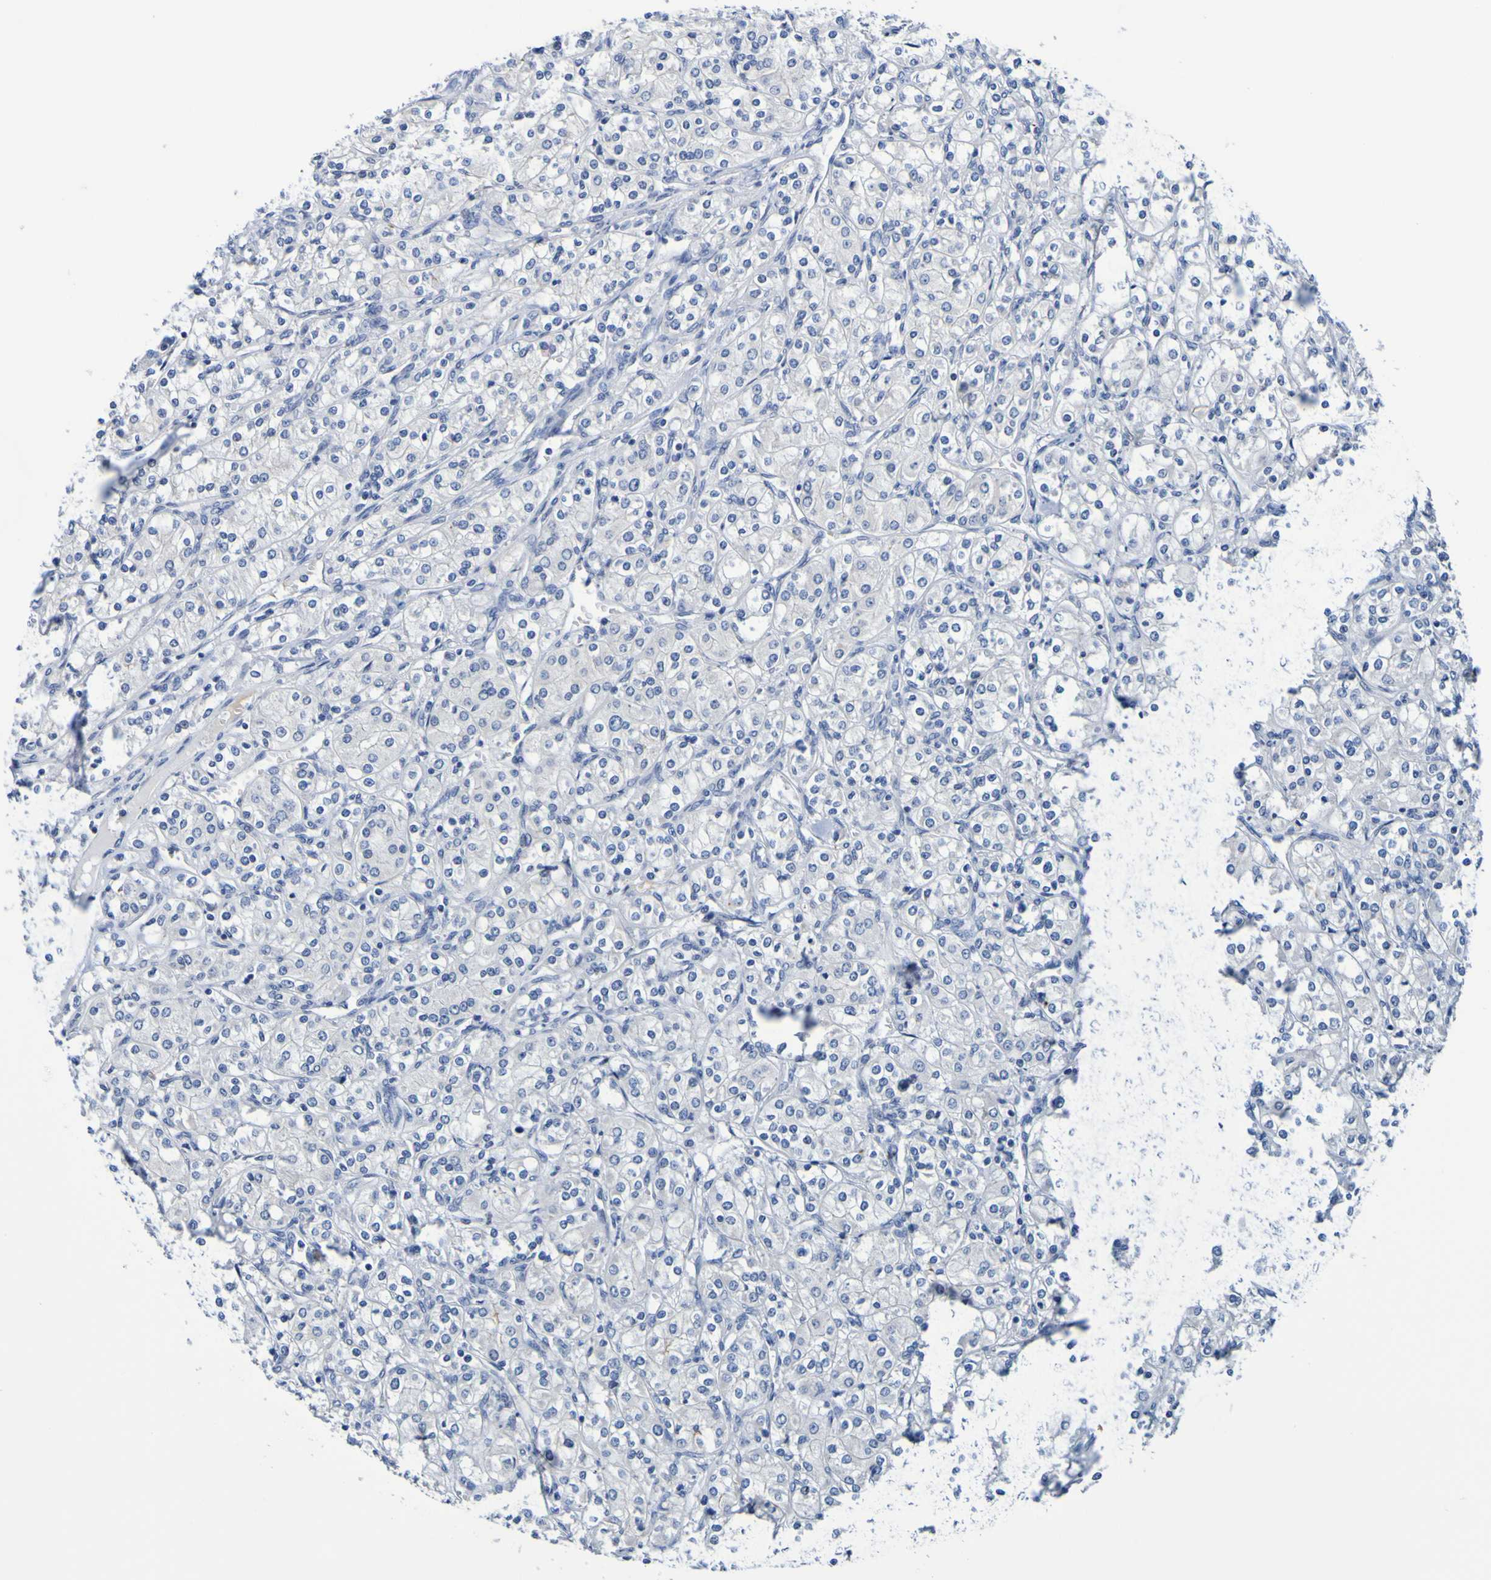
{"staining": {"intensity": "negative", "quantity": "none", "location": "none"}, "tissue": "renal cancer", "cell_type": "Tumor cells", "image_type": "cancer", "snomed": [{"axis": "morphology", "description": "Adenocarcinoma, NOS"}, {"axis": "topography", "description": "Kidney"}], "caption": "Immunohistochemistry histopathology image of neoplastic tissue: human renal adenocarcinoma stained with DAB reveals no significant protein staining in tumor cells.", "gene": "VMA21", "patient": {"sex": "male", "age": 77}}